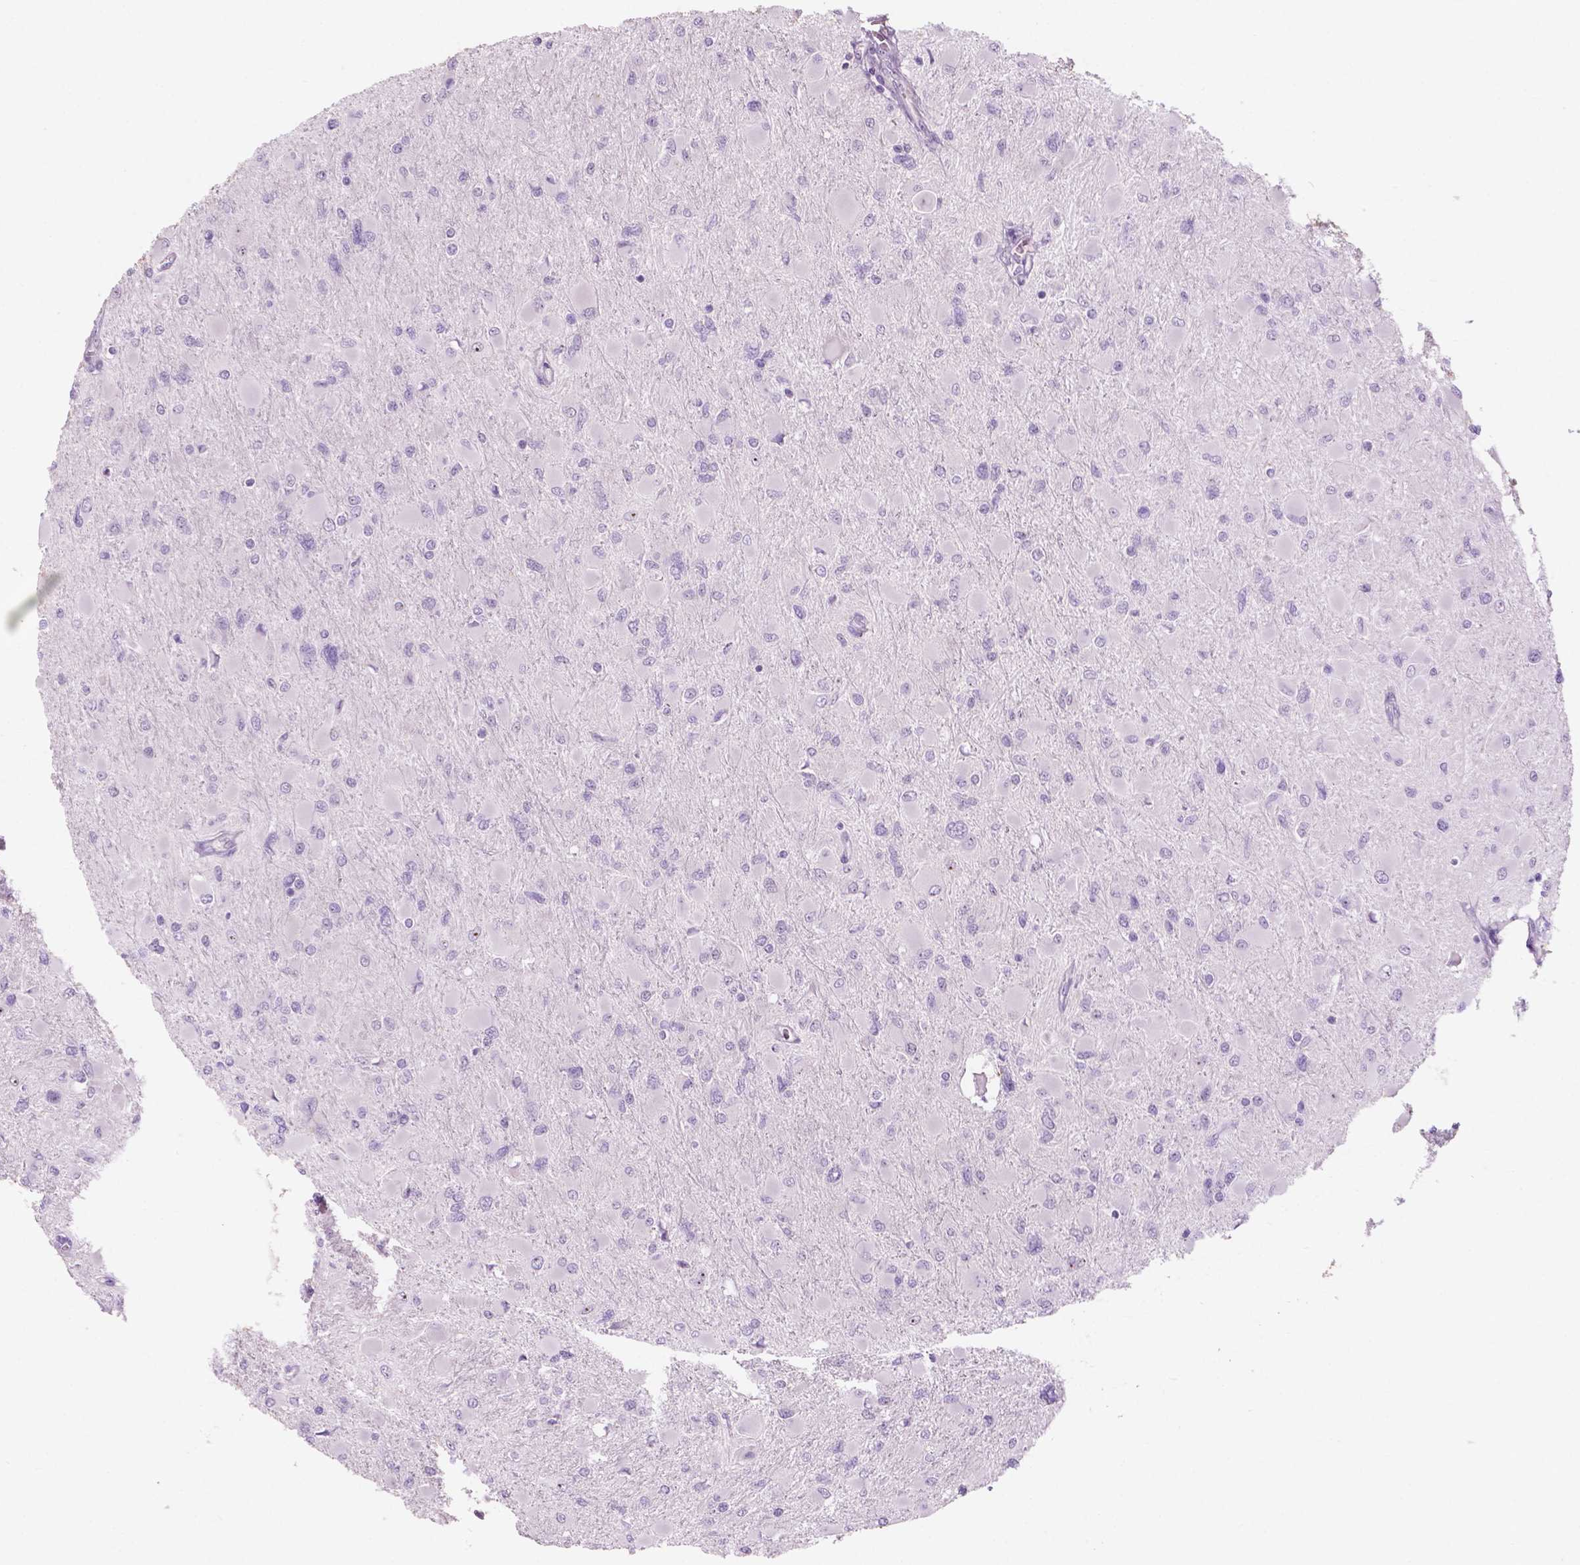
{"staining": {"intensity": "negative", "quantity": "none", "location": "none"}, "tissue": "glioma", "cell_type": "Tumor cells", "image_type": "cancer", "snomed": [{"axis": "morphology", "description": "Glioma, malignant, High grade"}, {"axis": "topography", "description": "Cerebral cortex"}], "caption": "High magnification brightfield microscopy of malignant high-grade glioma stained with DAB (3,3'-diaminobenzidine) (brown) and counterstained with hematoxylin (blue): tumor cells show no significant positivity.", "gene": "ZNF853", "patient": {"sex": "female", "age": 36}}